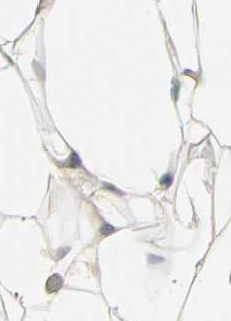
{"staining": {"intensity": "moderate", "quantity": ">75%", "location": "cytoplasmic/membranous"}, "tissue": "adipose tissue", "cell_type": "Adipocytes", "image_type": "normal", "snomed": [{"axis": "morphology", "description": "Normal tissue, NOS"}, {"axis": "topography", "description": "Breast"}, {"axis": "topography", "description": "Adipose tissue"}], "caption": "DAB (3,3'-diaminobenzidine) immunohistochemical staining of normal adipose tissue exhibits moderate cytoplasmic/membranous protein positivity in about >75% of adipocytes.", "gene": "GGT5", "patient": {"sex": "female", "age": 25}}